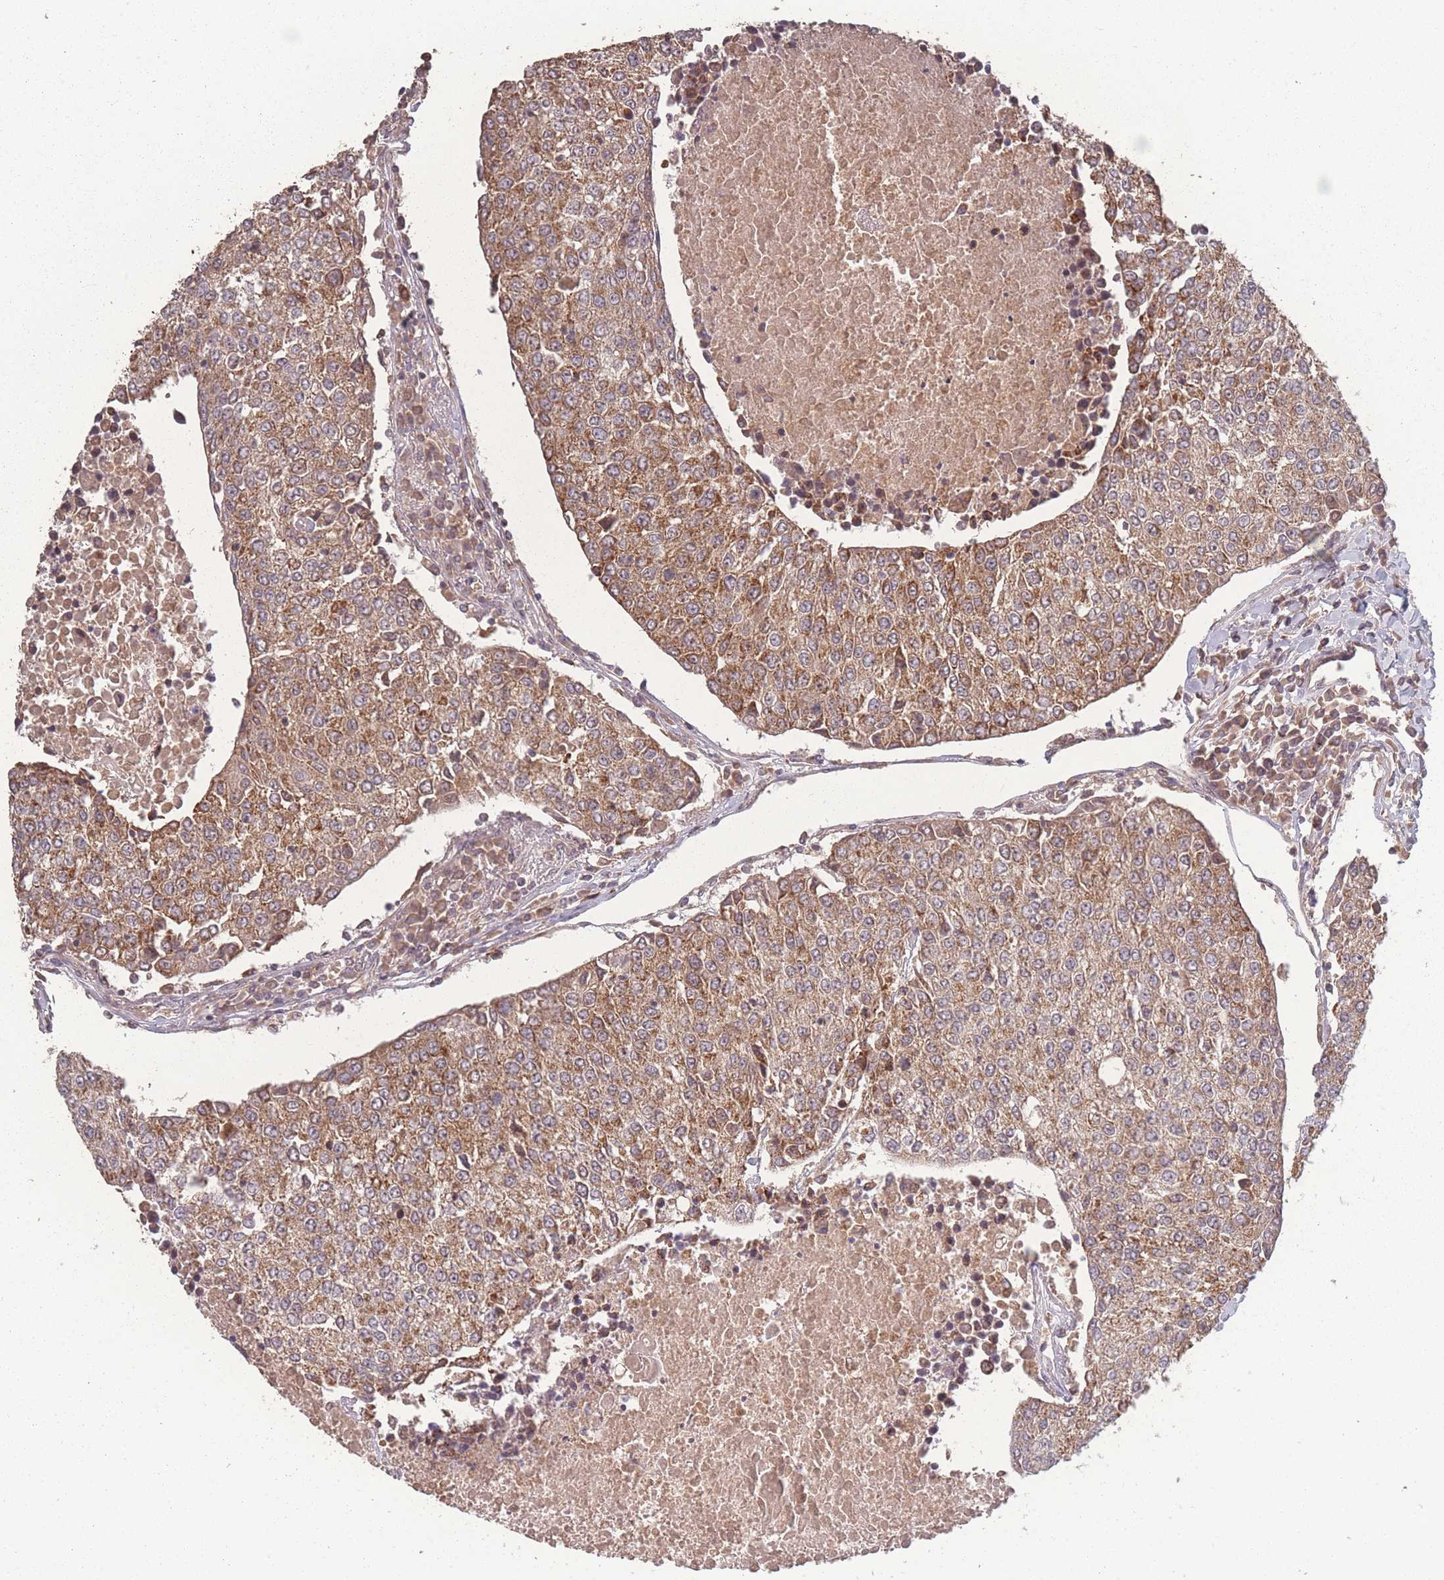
{"staining": {"intensity": "moderate", "quantity": ">75%", "location": "cytoplasmic/membranous"}, "tissue": "urothelial cancer", "cell_type": "Tumor cells", "image_type": "cancer", "snomed": [{"axis": "morphology", "description": "Urothelial carcinoma, High grade"}, {"axis": "topography", "description": "Urinary bladder"}], "caption": "Immunohistochemistry (DAB (3,3'-diaminobenzidine)) staining of human high-grade urothelial carcinoma displays moderate cytoplasmic/membranous protein staining in approximately >75% of tumor cells. (DAB (3,3'-diaminobenzidine) IHC, brown staining for protein, blue staining for nuclei).", "gene": "LYRM7", "patient": {"sex": "female", "age": 85}}